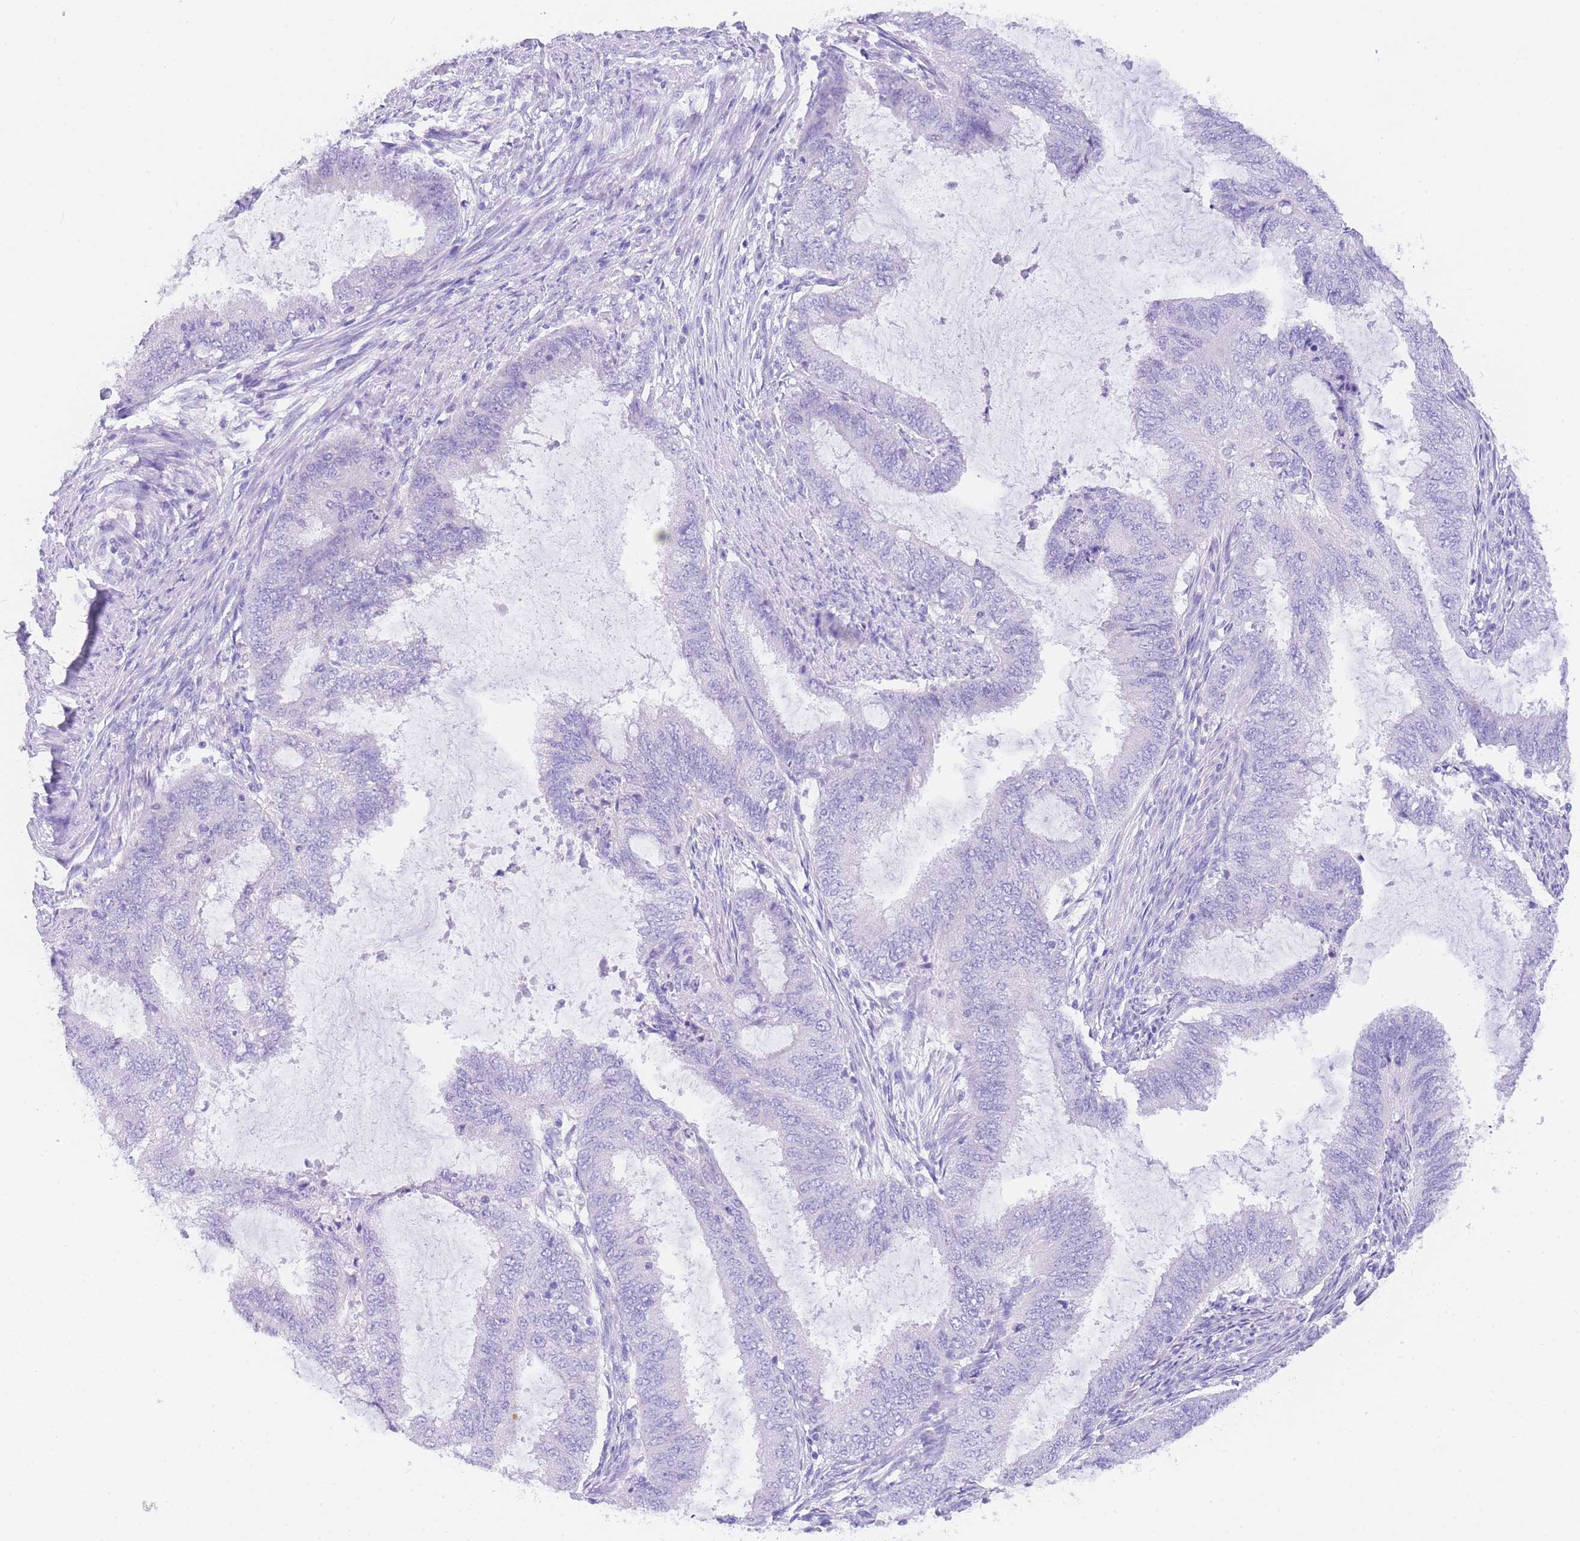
{"staining": {"intensity": "negative", "quantity": "none", "location": "none"}, "tissue": "endometrial cancer", "cell_type": "Tumor cells", "image_type": "cancer", "snomed": [{"axis": "morphology", "description": "Adenocarcinoma, NOS"}, {"axis": "topography", "description": "Endometrium"}], "caption": "Immunohistochemistry (IHC) micrograph of neoplastic tissue: human endometrial adenocarcinoma stained with DAB (3,3'-diaminobenzidine) reveals no significant protein expression in tumor cells.", "gene": "NKD2", "patient": {"sex": "female", "age": 51}}